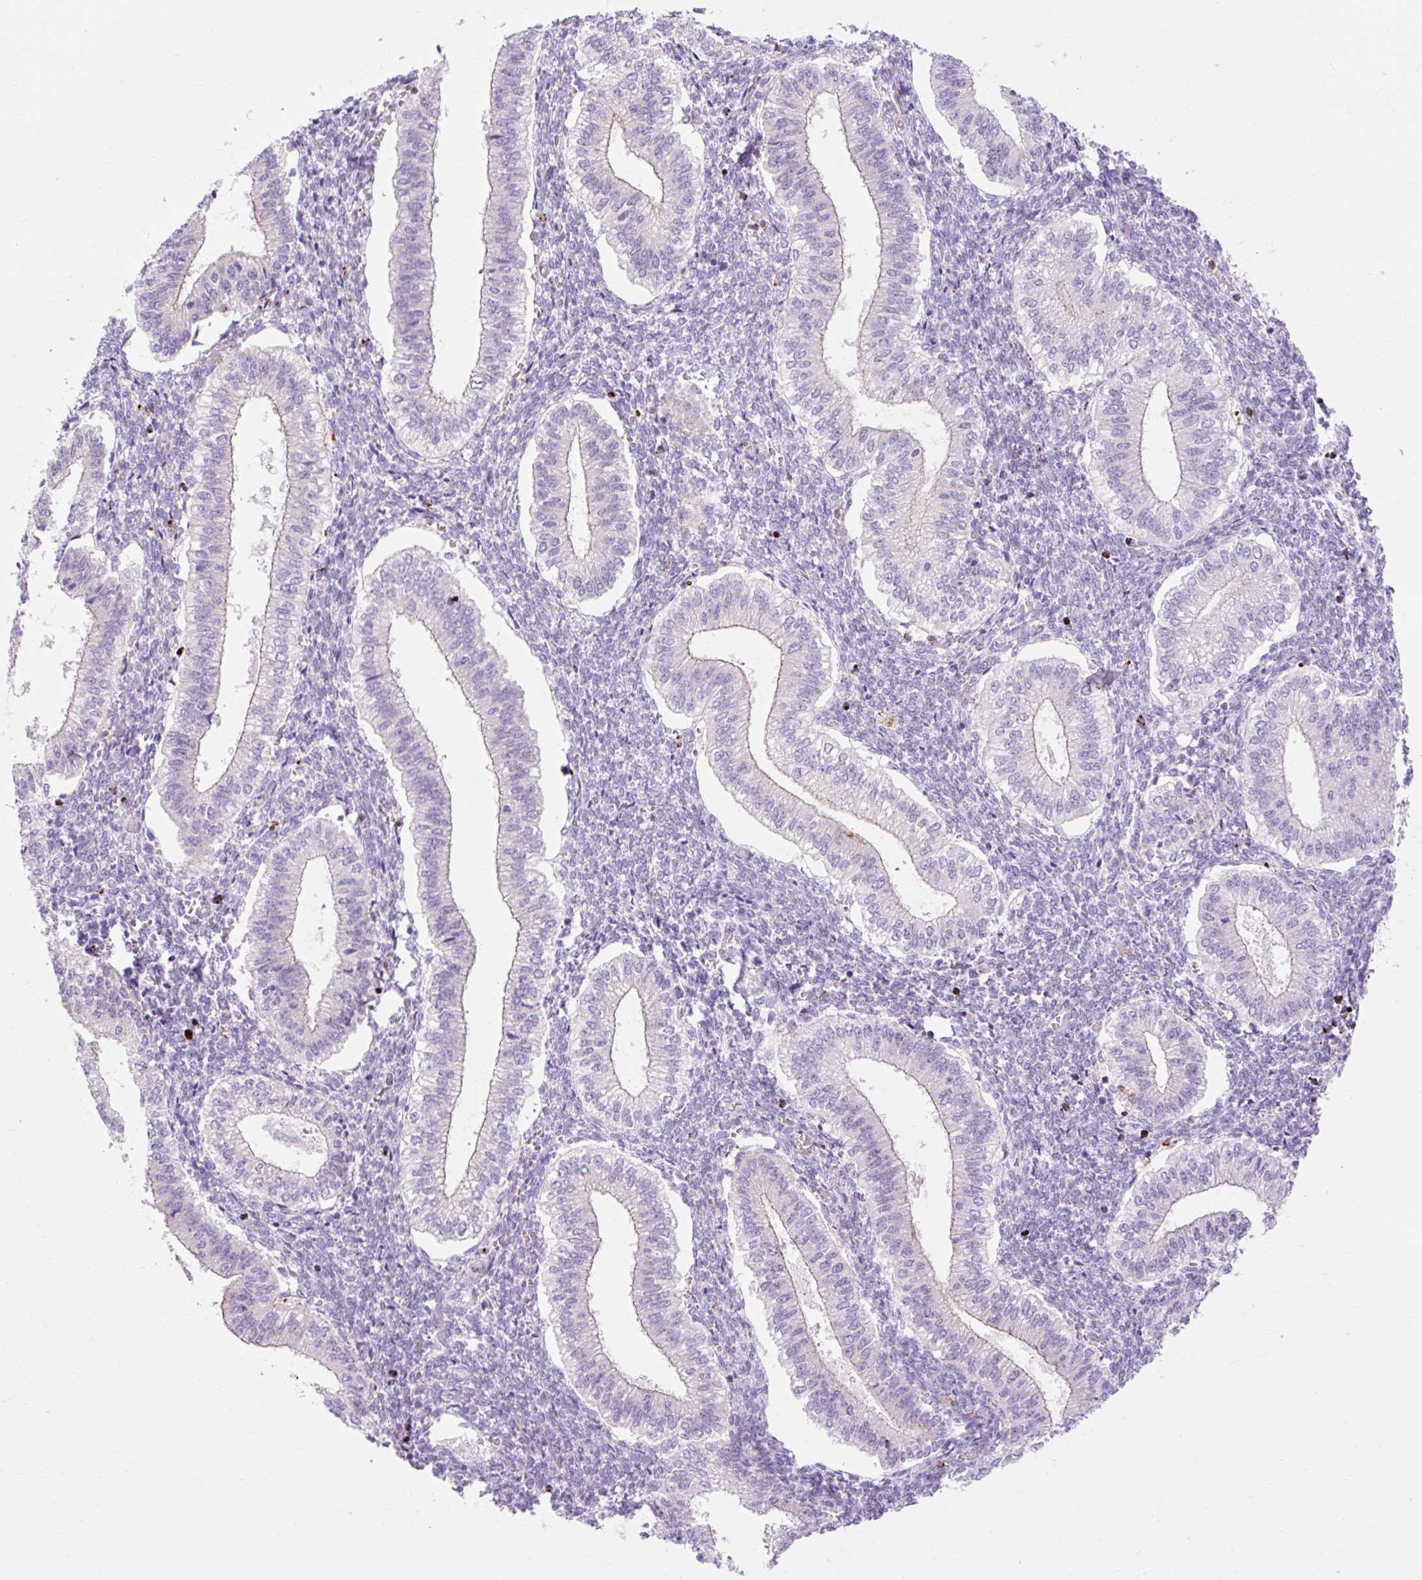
{"staining": {"intensity": "negative", "quantity": "none", "location": "none"}, "tissue": "endometrium", "cell_type": "Cells in endometrial stroma", "image_type": "normal", "snomed": [{"axis": "morphology", "description": "Normal tissue, NOS"}, {"axis": "topography", "description": "Endometrium"}], "caption": "Image shows no significant protein expression in cells in endometrial stroma of normal endometrium. (DAB IHC with hematoxylin counter stain).", "gene": "CORO7", "patient": {"sex": "female", "age": 25}}